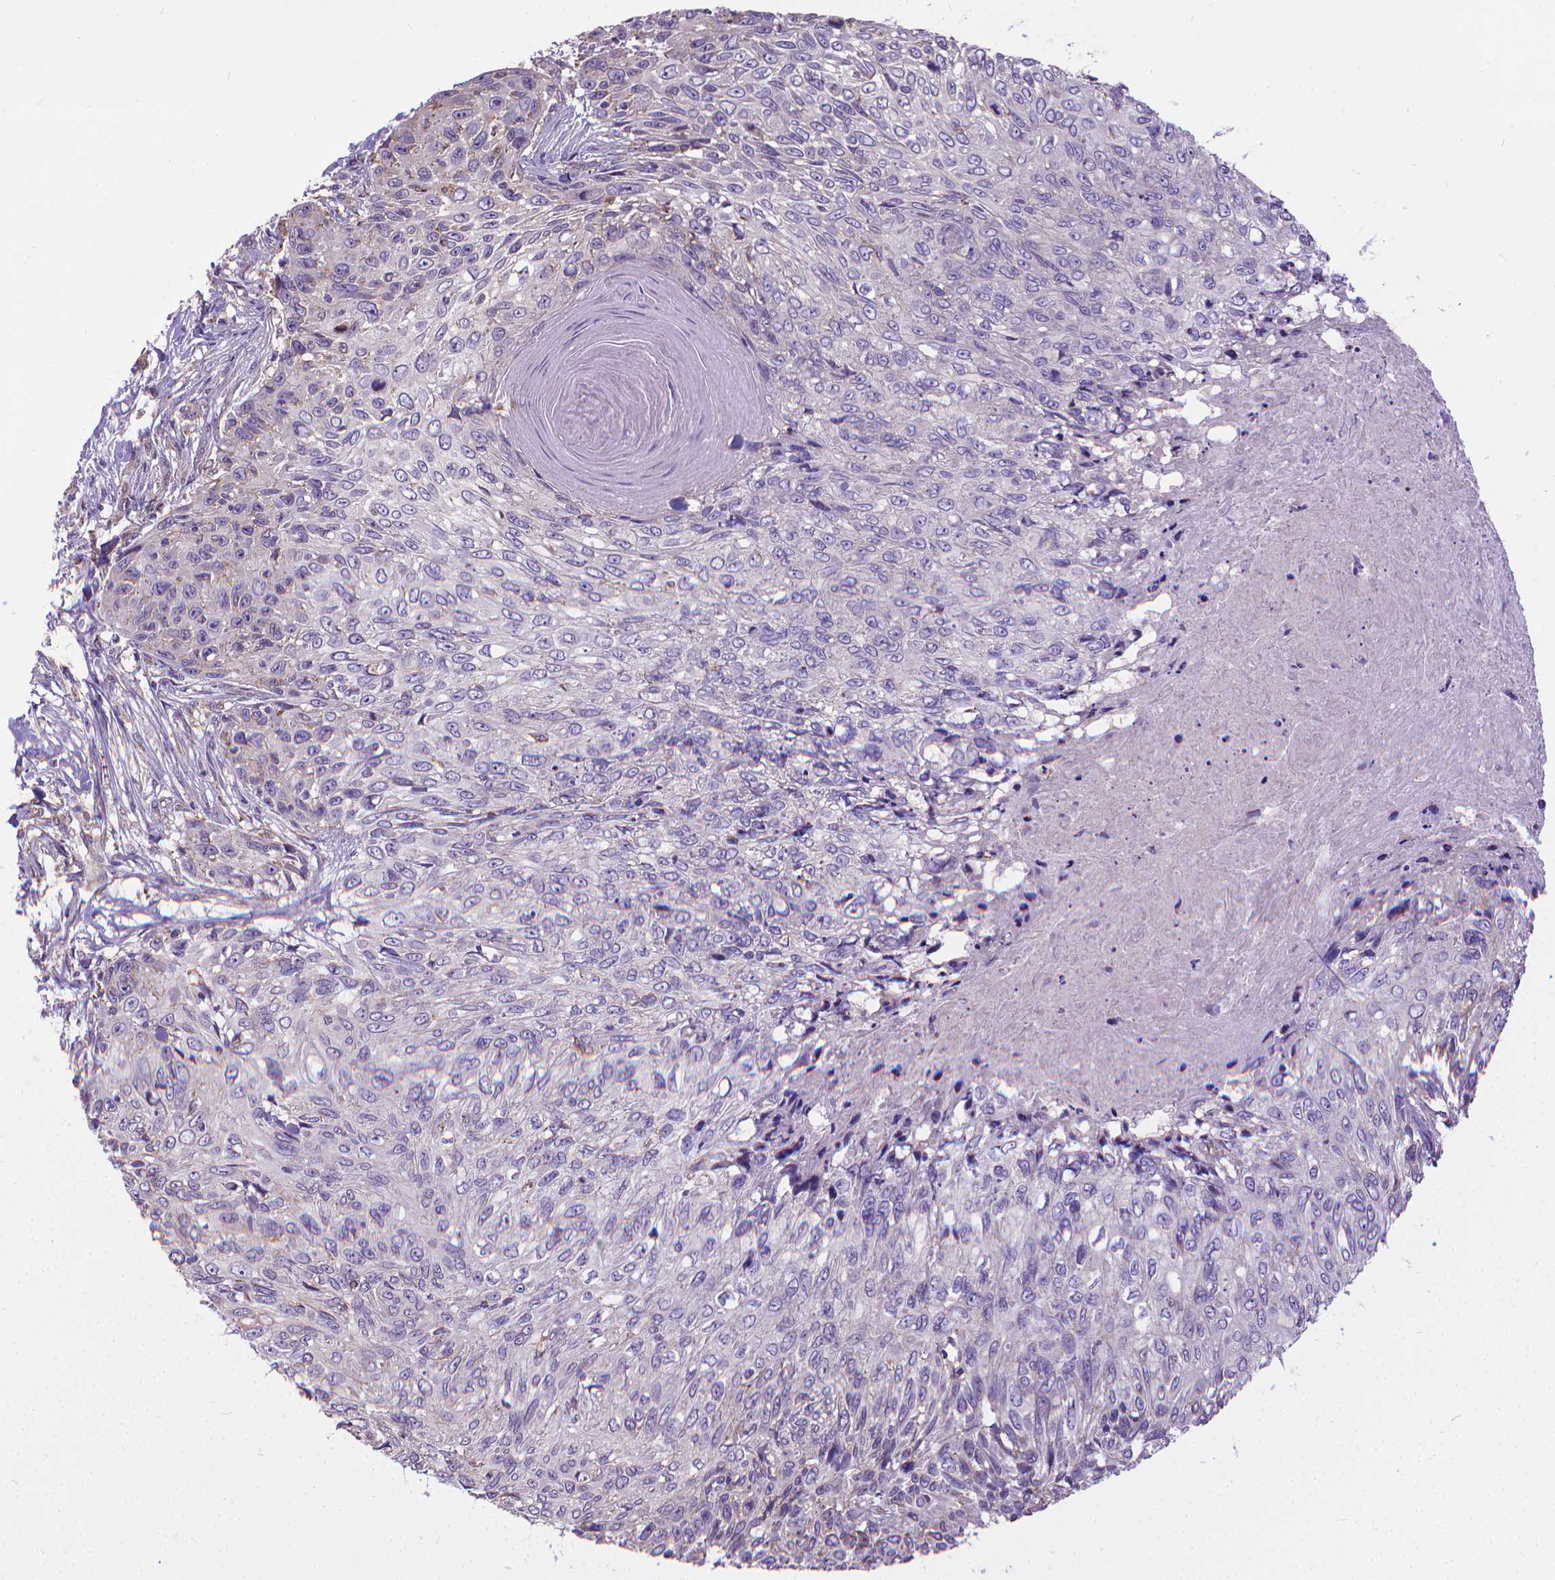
{"staining": {"intensity": "negative", "quantity": "none", "location": "none"}, "tissue": "skin cancer", "cell_type": "Tumor cells", "image_type": "cancer", "snomed": [{"axis": "morphology", "description": "Squamous cell carcinoma, NOS"}, {"axis": "topography", "description": "Skin"}], "caption": "Tumor cells are negative for brown protein staining in skin cancer (squamous cell carcinoma). Nuclei are stained in blue.", "gene": "CFAP299", "patient": {"sex": "male", "age": 92}}